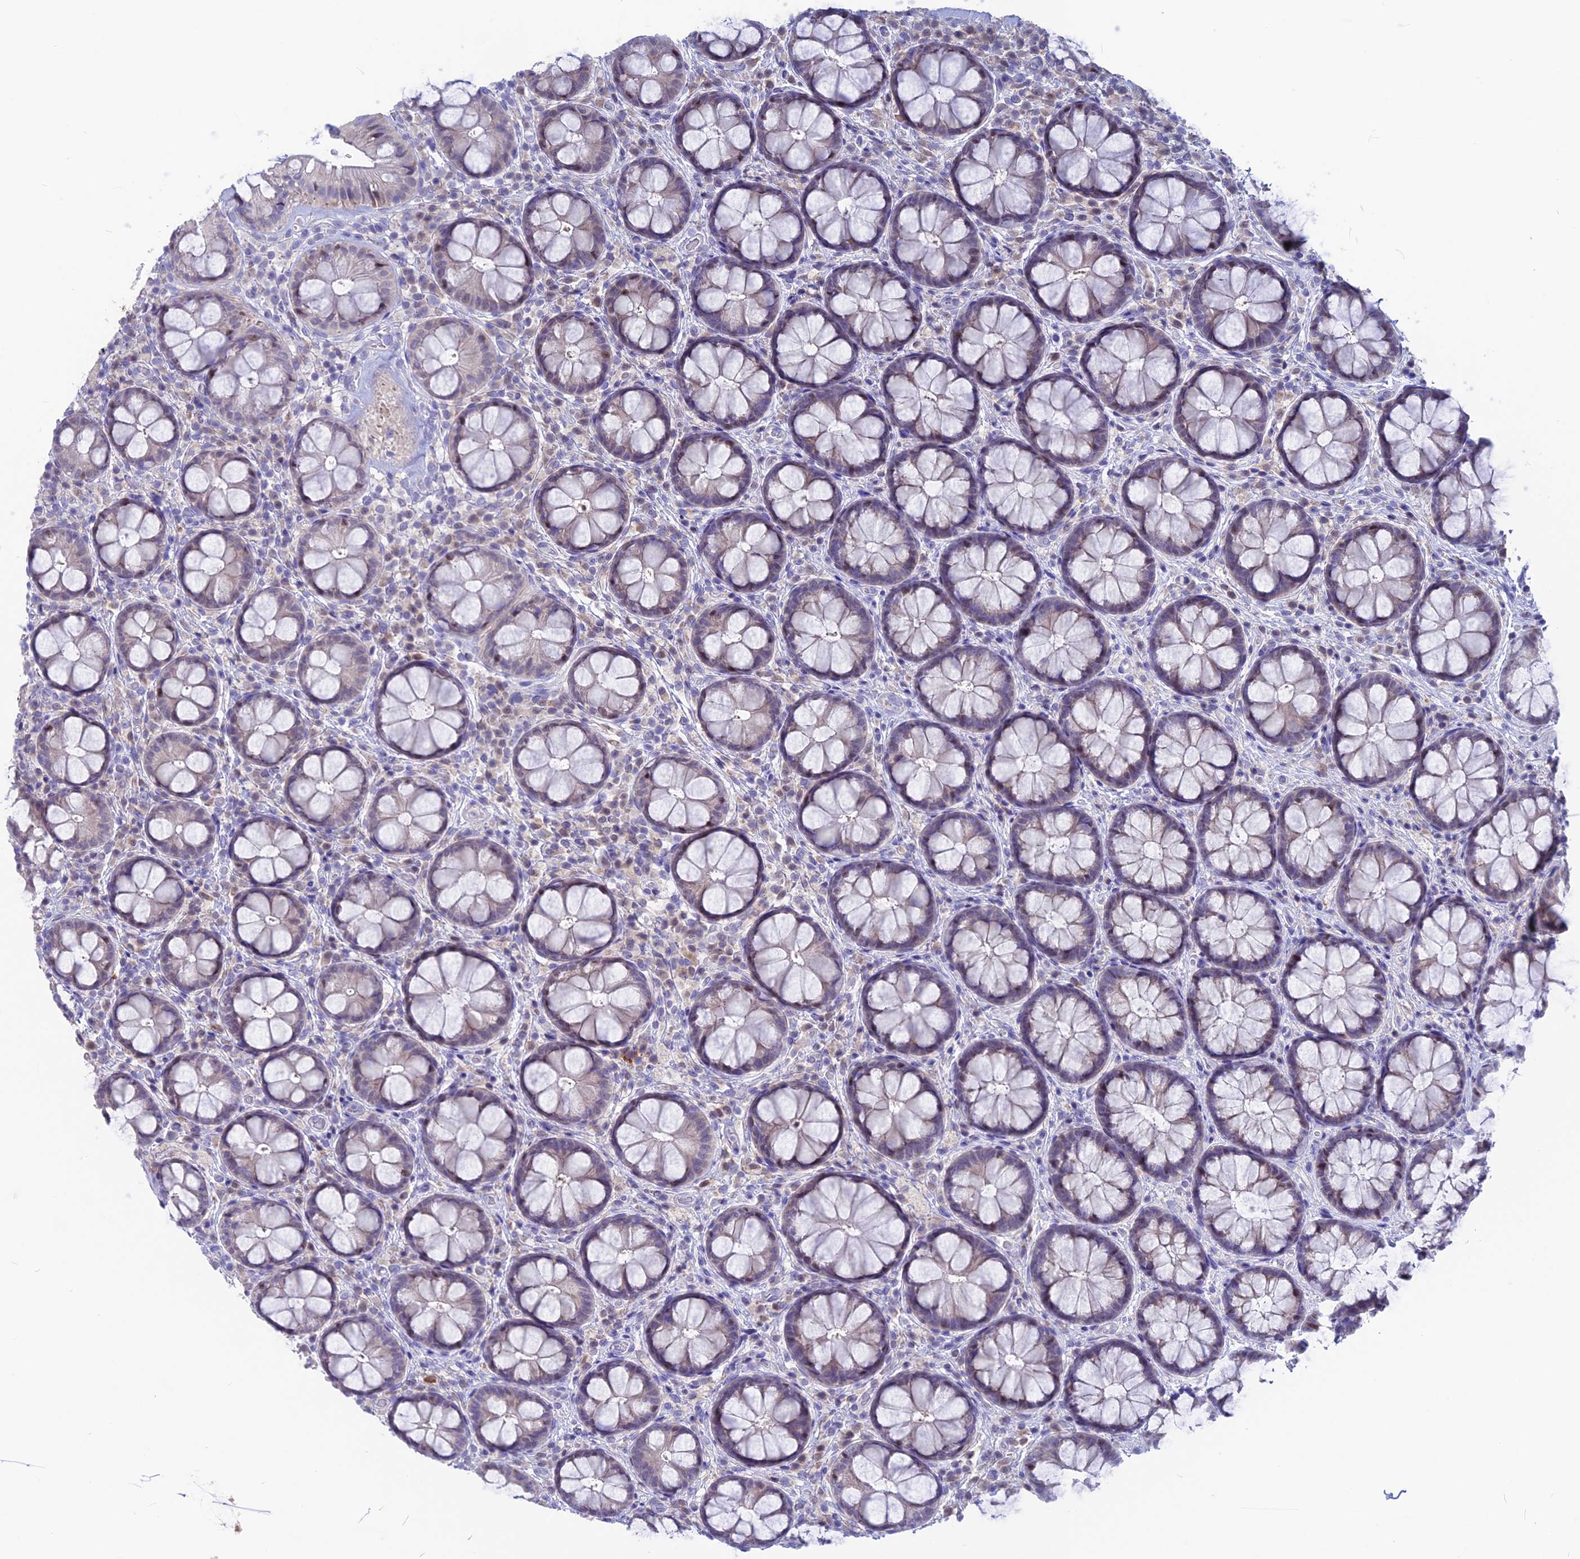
{"staining": {"intensity": "weak", "quantity": "<25%", "location": "nuclear"}, "tissue": "rectum", "cell_type": "Glandular cells", "image_type": "normal", "snomed": [{"axis": "morphology", "description": "Normal tissue, NOS"}, {"axis": "topography", "description": "Rectum"}], "caption": "The histopathology image demonstrates no significant staining in glandular cells of rectum.", "gene": "SNTN", "patient": {"sex": "male", "age": 83}}